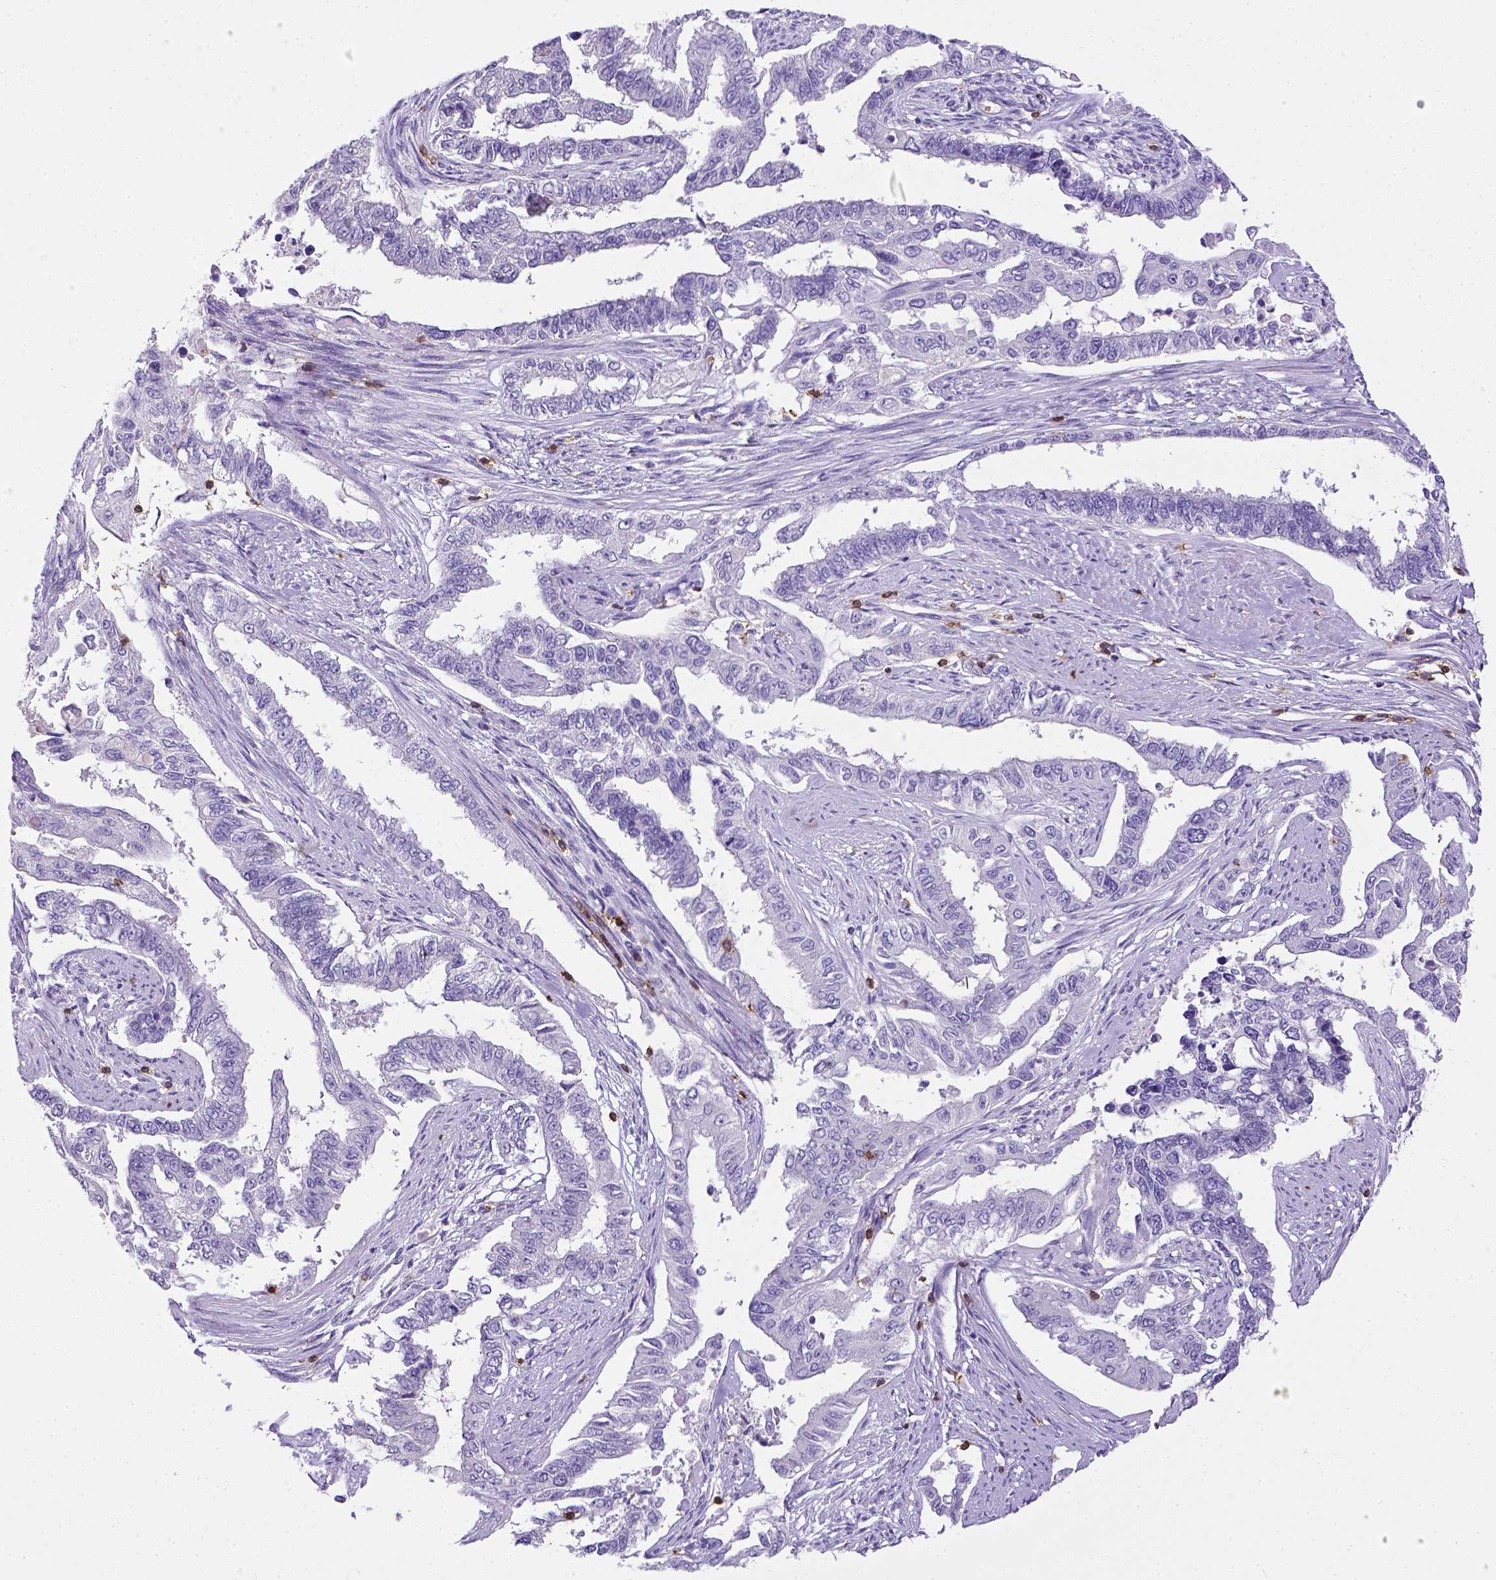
{"staining": {"intensity": "negative", "quantity": "none", "location": "none"}, "tissue": "endometrial cancer", "cell_type": "Tumor cells", "image_type": "cancer", "snomed": [{"axis": "morphology", "description": "Adenocarcinoma, NOS"}, {"axis": "topography", "description": "Uterus"}], "caption": "Tumor cells are negative for protein expression in human endometrial cancer.", "gene": "CD3E", "patient": {"sex": "female", "age": 59}}